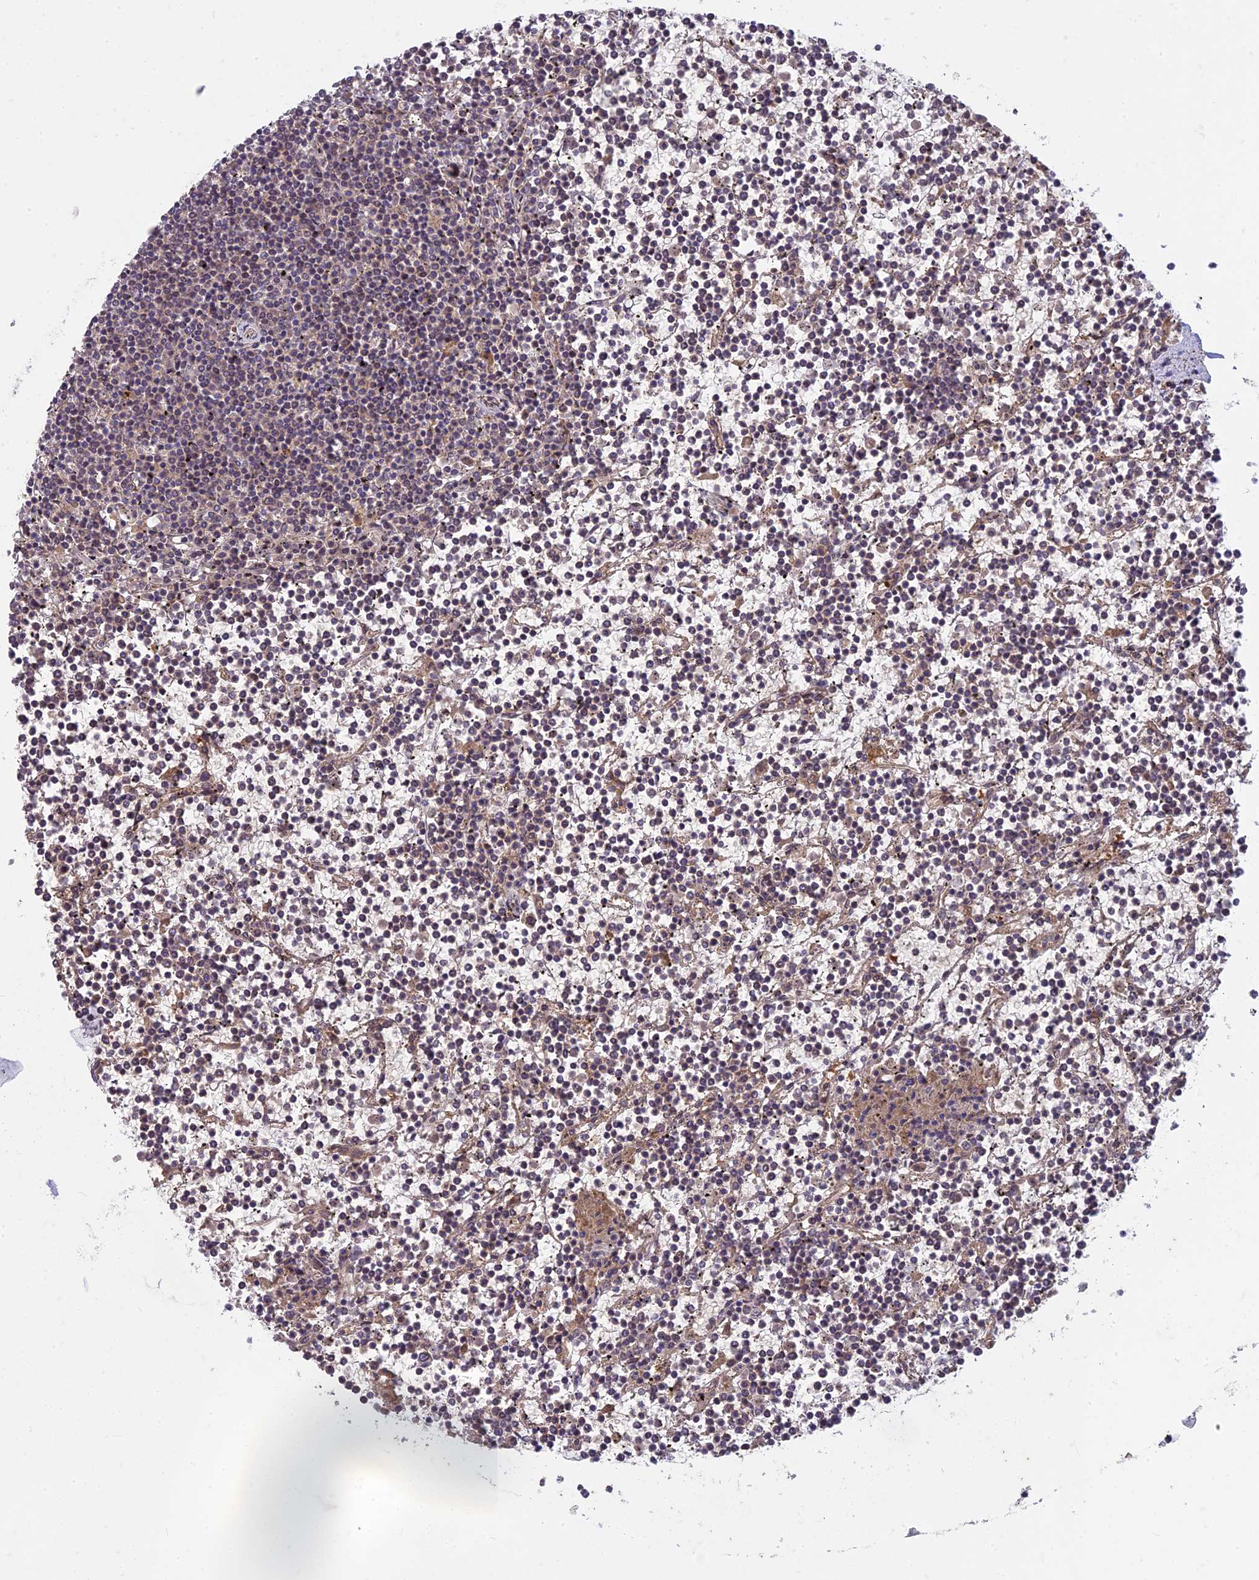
{"staining": {"intensity": "negative", "quantity": "none", "location": "none"}, "tissue": "lymphoma", "cell_type": "Tumor cells", "image_type": "cancer", "snomed": [{"axis": "morphology", "description": "Malignant lymphoma, non-Hodgkin's type, Low grade"}, {"axis": "topography", "description": "Spleen"}], "caption": "Immunohistochemical staining of human low-grade malignant lymphoma, non-Hodgkin's type shows no significant expression in tumor cells. The staining was performed using DAB (3,3'-diaminobenzidine) to visualize the protein expression in brown, while the nuclei were stained in blue with hematoxylin (Magnification: 20x).", "gene": "TCF25", "patient": {"sex": "female", "age": 19}}